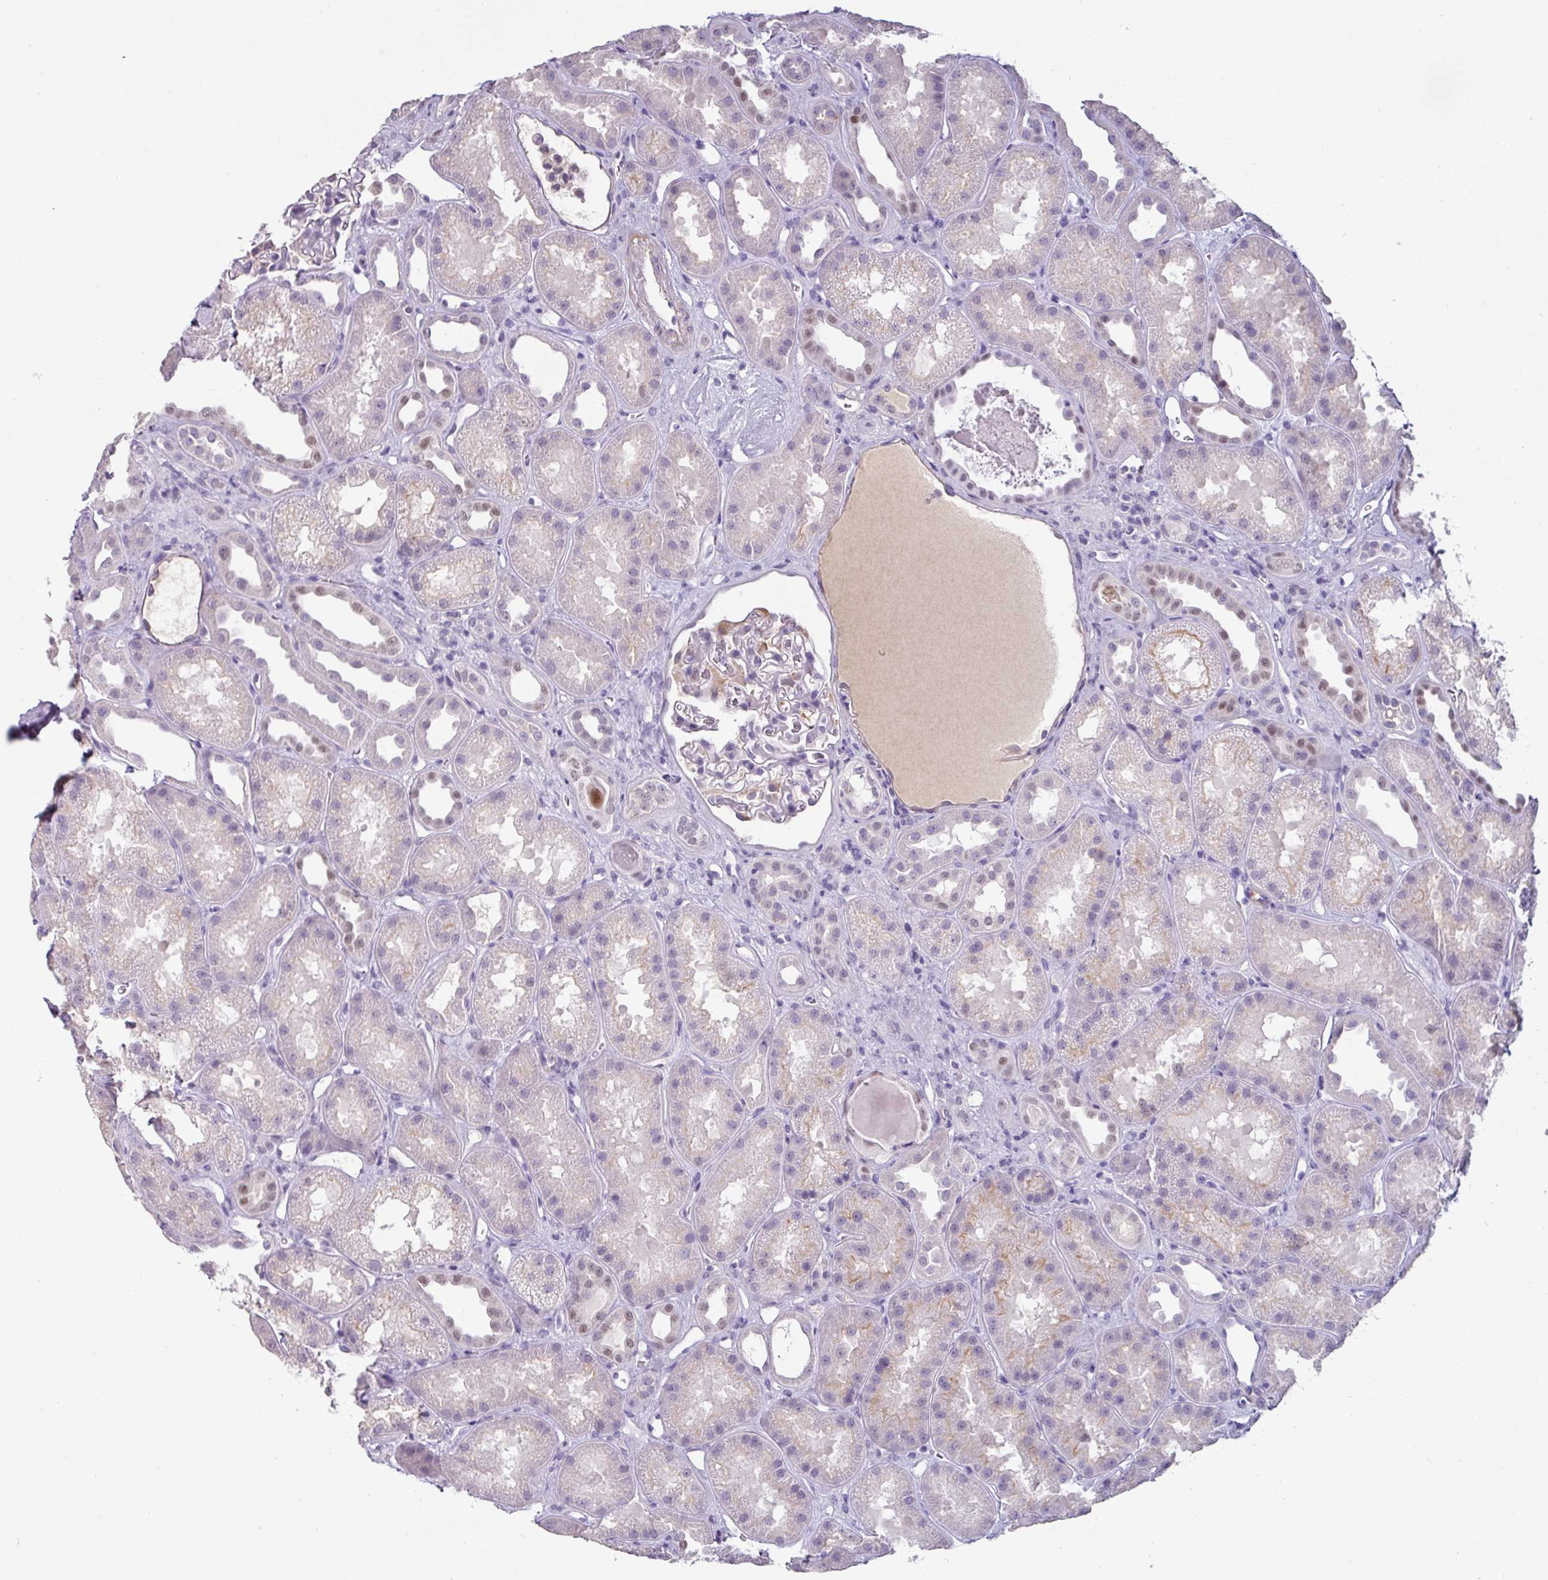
{"staining": {"intensity": "negative", "quantity": "none", "location": "none"}, "tissue": "kidney", "cell_type": "Cells in glomeruli", "image_type": "normal", "snomed": [{"axis": "morphology", "description": "Normal tissue, NOS"}, {"axis": "topography", "description": "Kidney"}], "caption": "DAB immunohistochemical staining of benign human kidney displays no significant expression in cells in glomeruli.", "gene": "EYA3", "patient": {"sex": "male", "age": 61}}